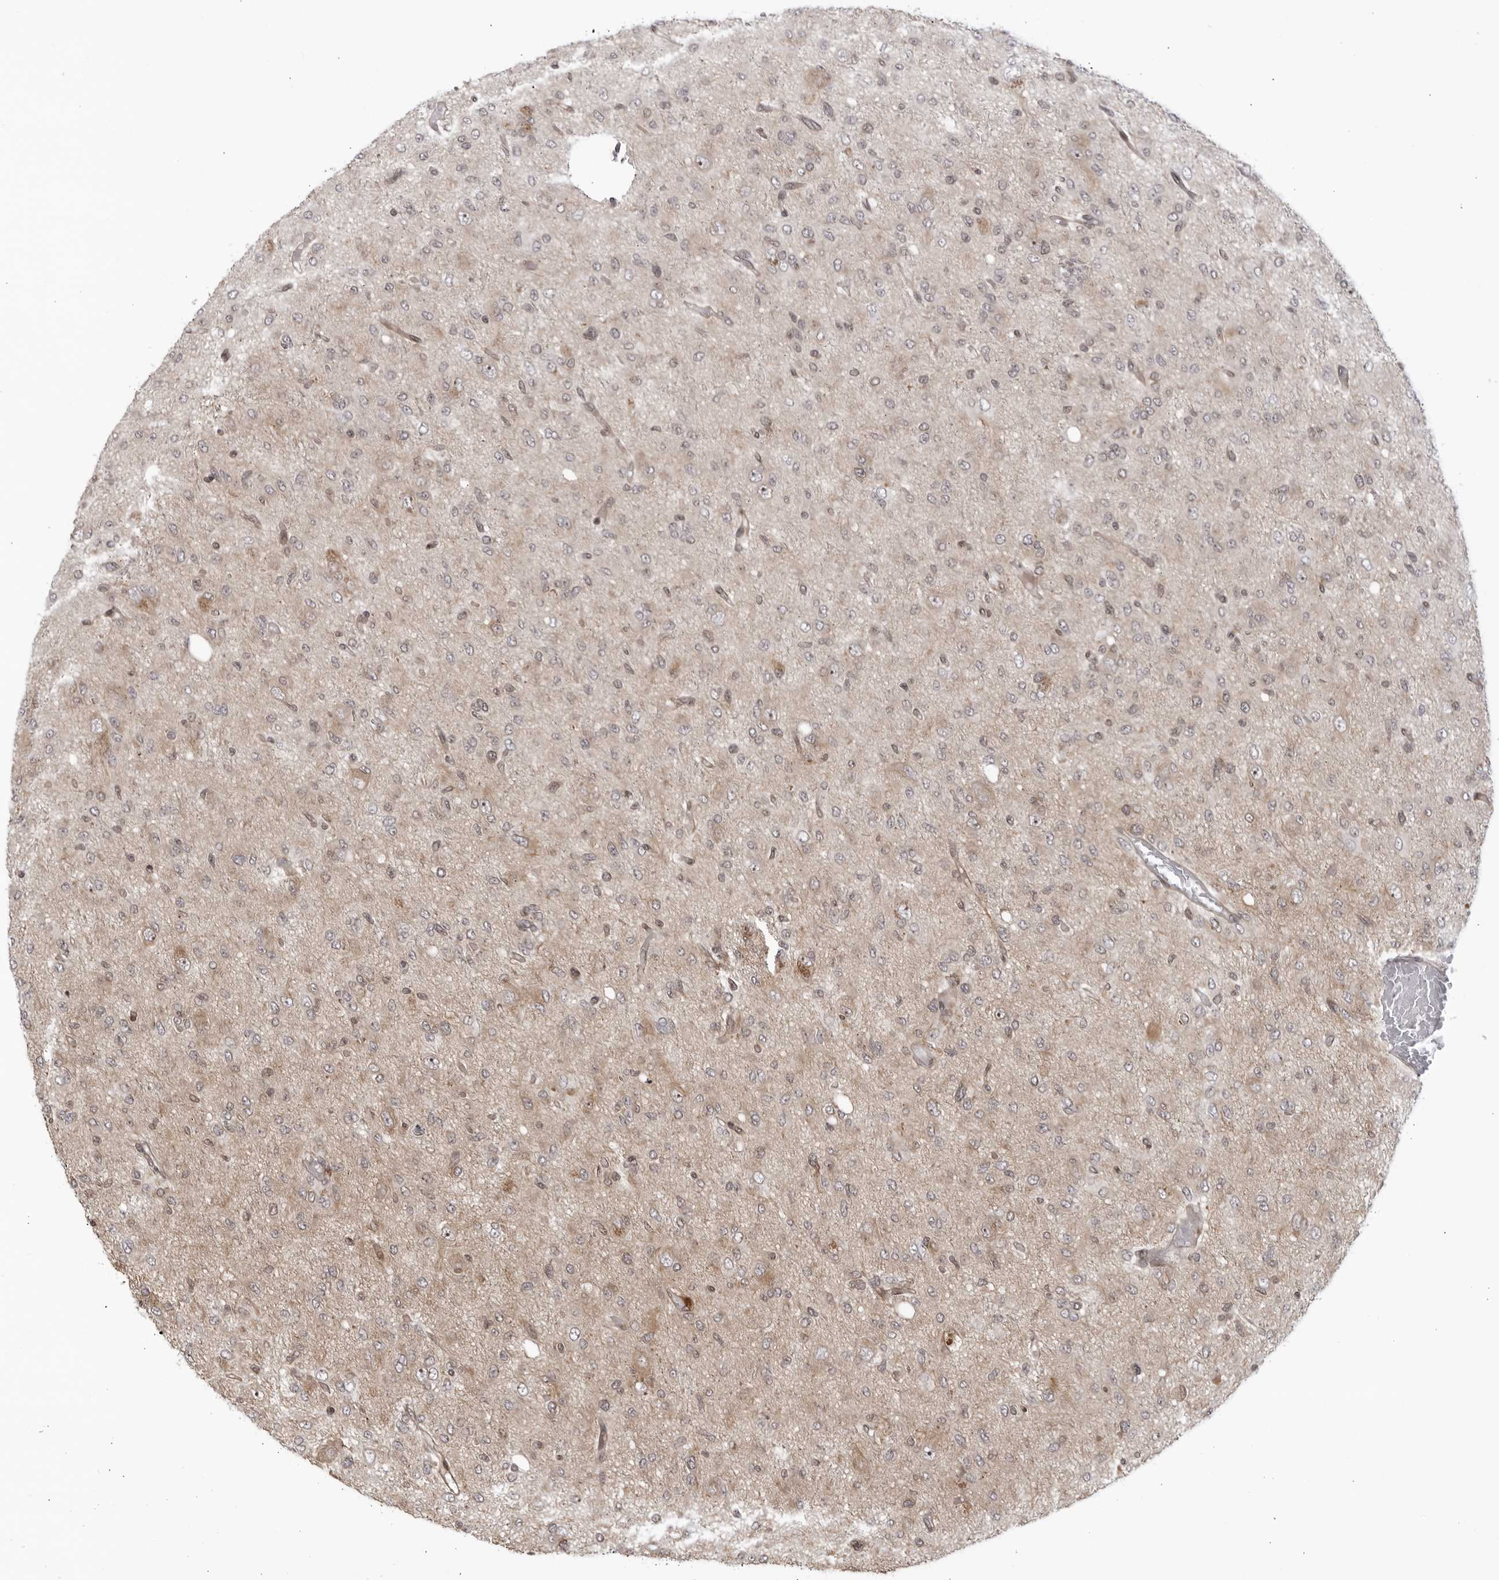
{"staining": {"intensity": "weak", "quantity": "25%-75%", "location": "cytoplasmic/membranous,nuclear"}, "tissue": "glioma", "cell_type": "Tumor cells", "image_type": "cancer", "snomed": [{"axis": "morphology", "description": "Glioma, malignant, High grade"}, {"axis": "topography", "description": "Brain"}], "caption": "Glioma was stained to show a protein in brown. There is low levels of weak cytoplasmic/membranous and nuclear staining in about 25%-75% of tumor cells.", "gene": "CNBD1", "patient": {"sex": "female", "age": 59}}